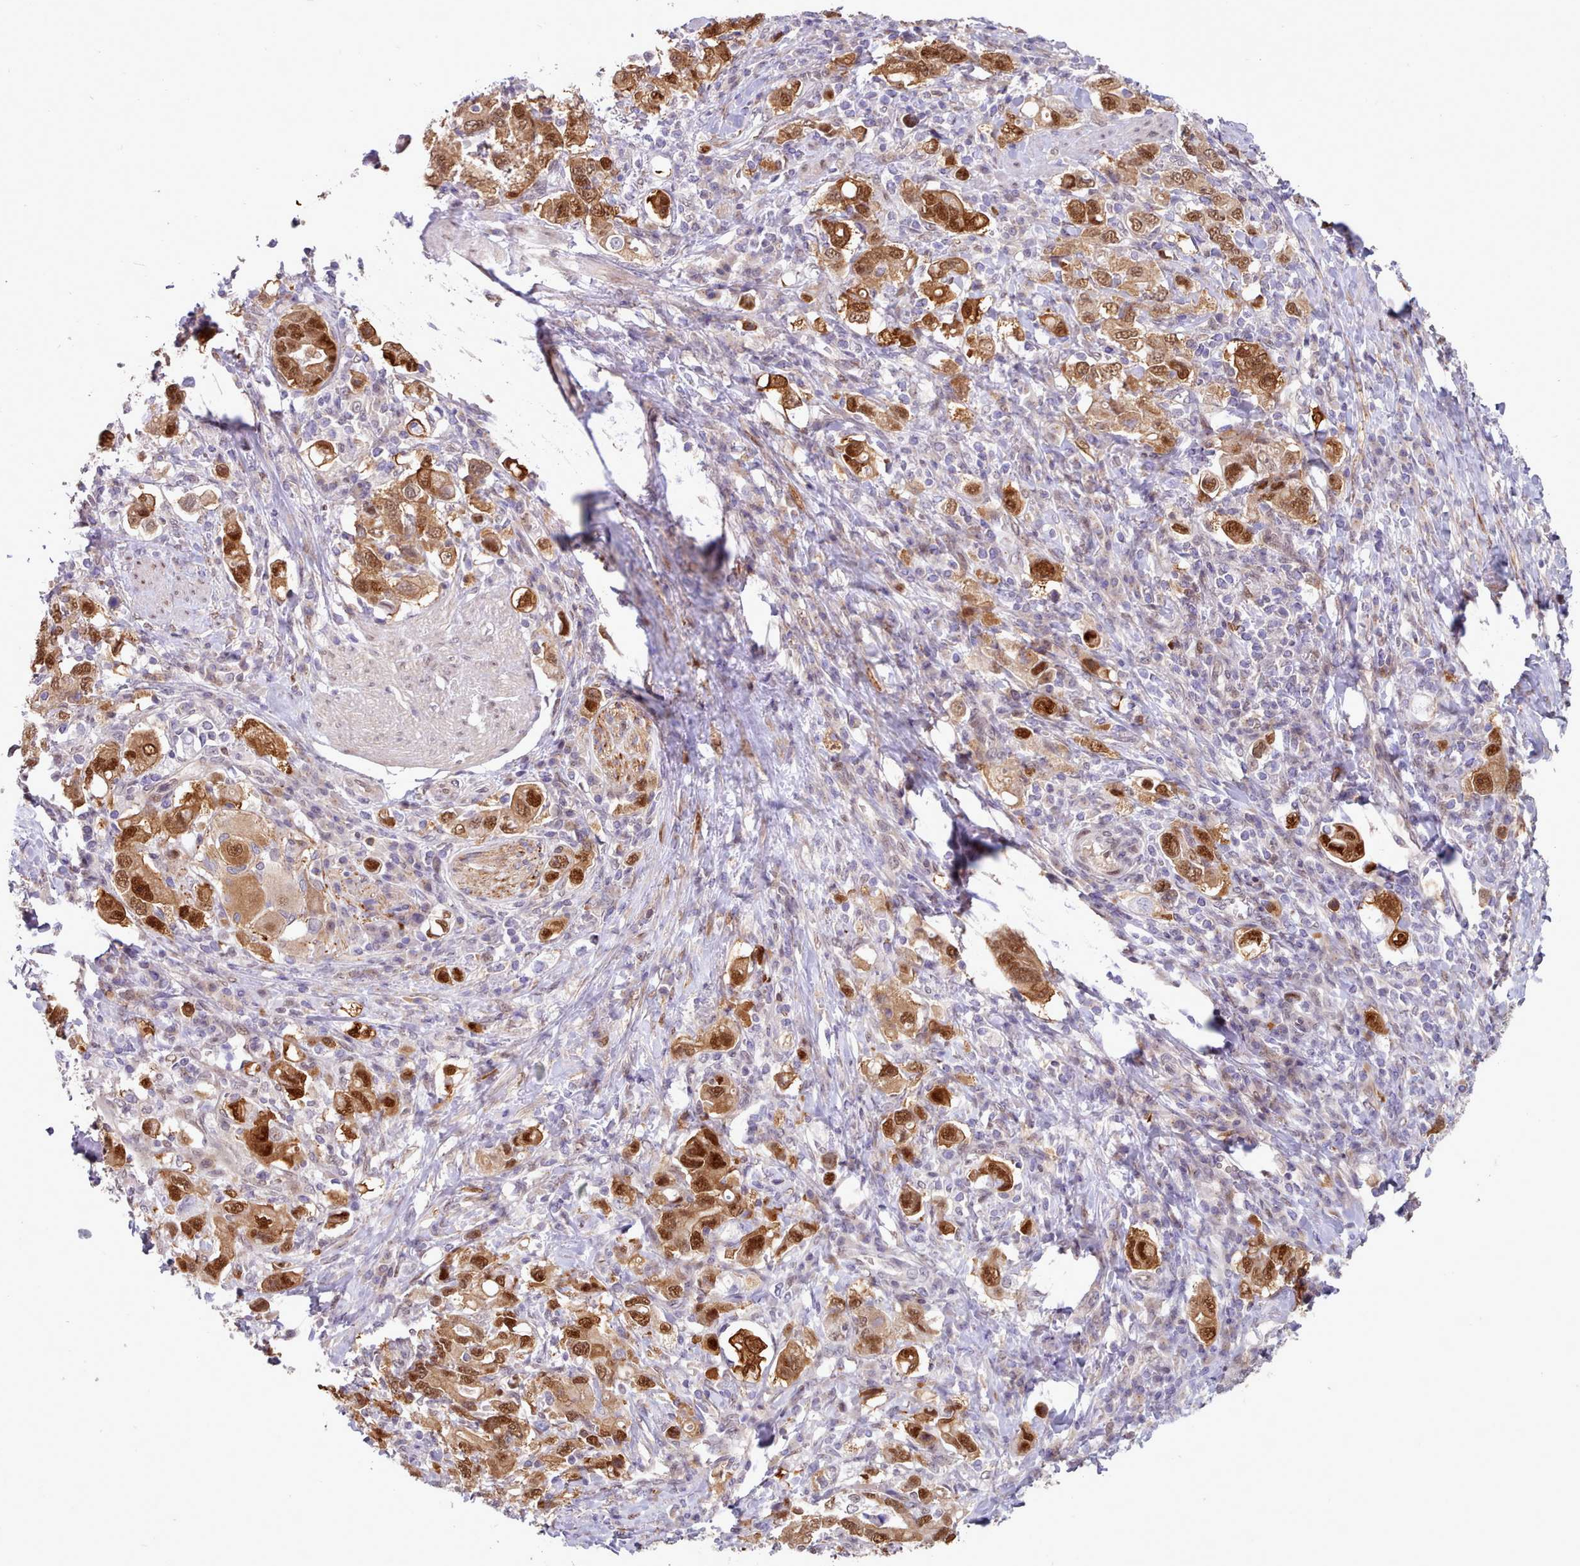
{"staining": {"intensity": "strong", "quantity": ">75%", "location": "cytoplasmic/membranous,nuclear"}, "tissue": "stomach cancer", "cell_type": "Tumor cells", "image_type": "cancer", "snomed": [{"axis": "morphology", "description": "Adenocarcinoma, NOS"}, {"axis": "topography", "description": "Stomach, upper"}, {"axis": "topography", "description": "Stomach"}], "caption": "Protein analysis of stomach cancer (adenocarcinoma) tissue shows strong cytoplasmic/membranous and nuclear expression in about >75% of tumor cells.", "gene": "CES3", "patient": {"sex": "male", "age": 62}}